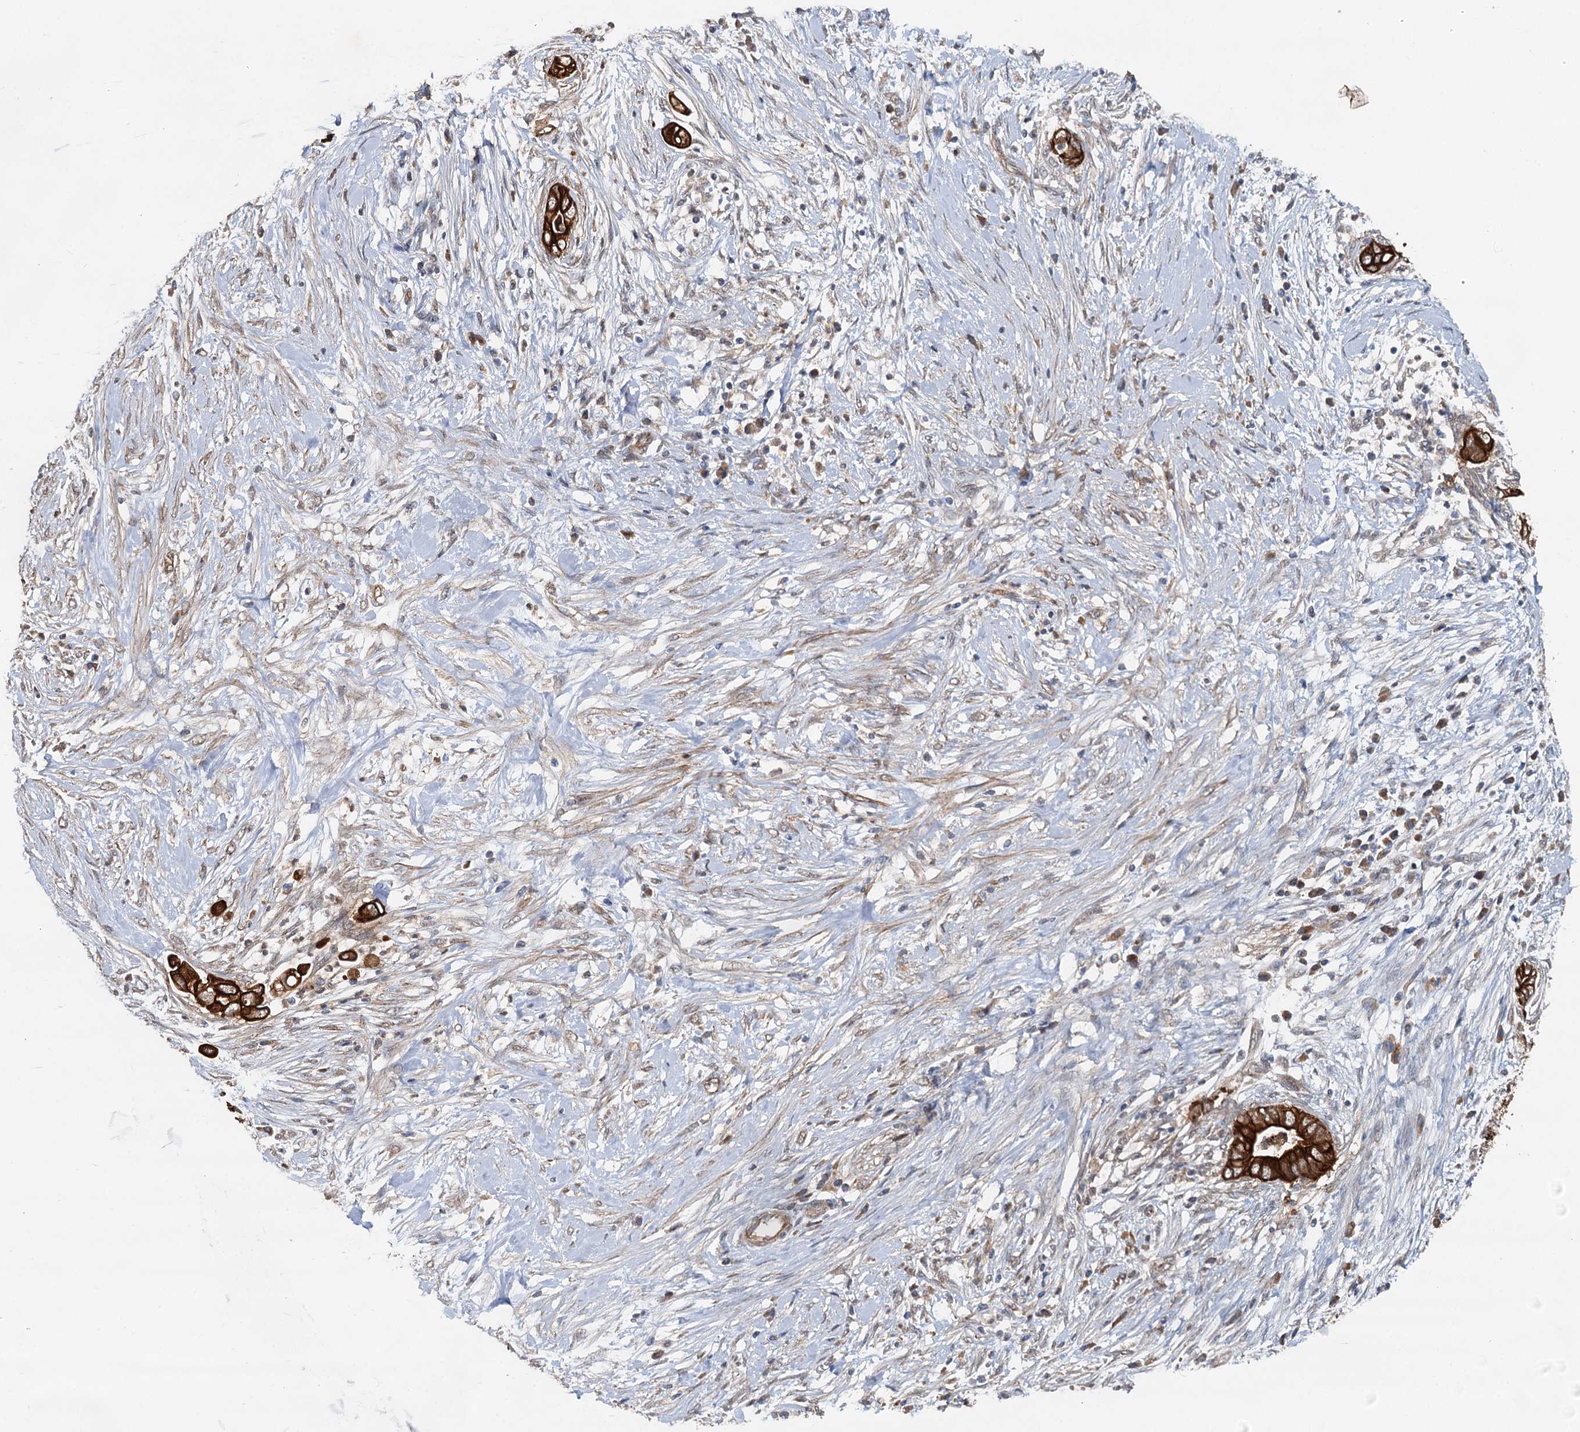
{"staining": {"intensity": "strong", "quantity": ">75%", "location": "cytoplasmic/membranous"}, "tissue": "pancreatic cancer", "cell_type": "Tumor cells", "image_type": "cancer", "snomed": [{"axis": "morphology", "description": "Adenocarcinoma, NOS"}, {"axis": "topography", "description": "Pancreas"}], "caption": "Pancreatic adenocarcinoma stained for a protein displays strong cytoplasmic/membranous positivity in tumor cells.", "gene": "LRRK2", "patient": {"sex": "male", "age": 75}}